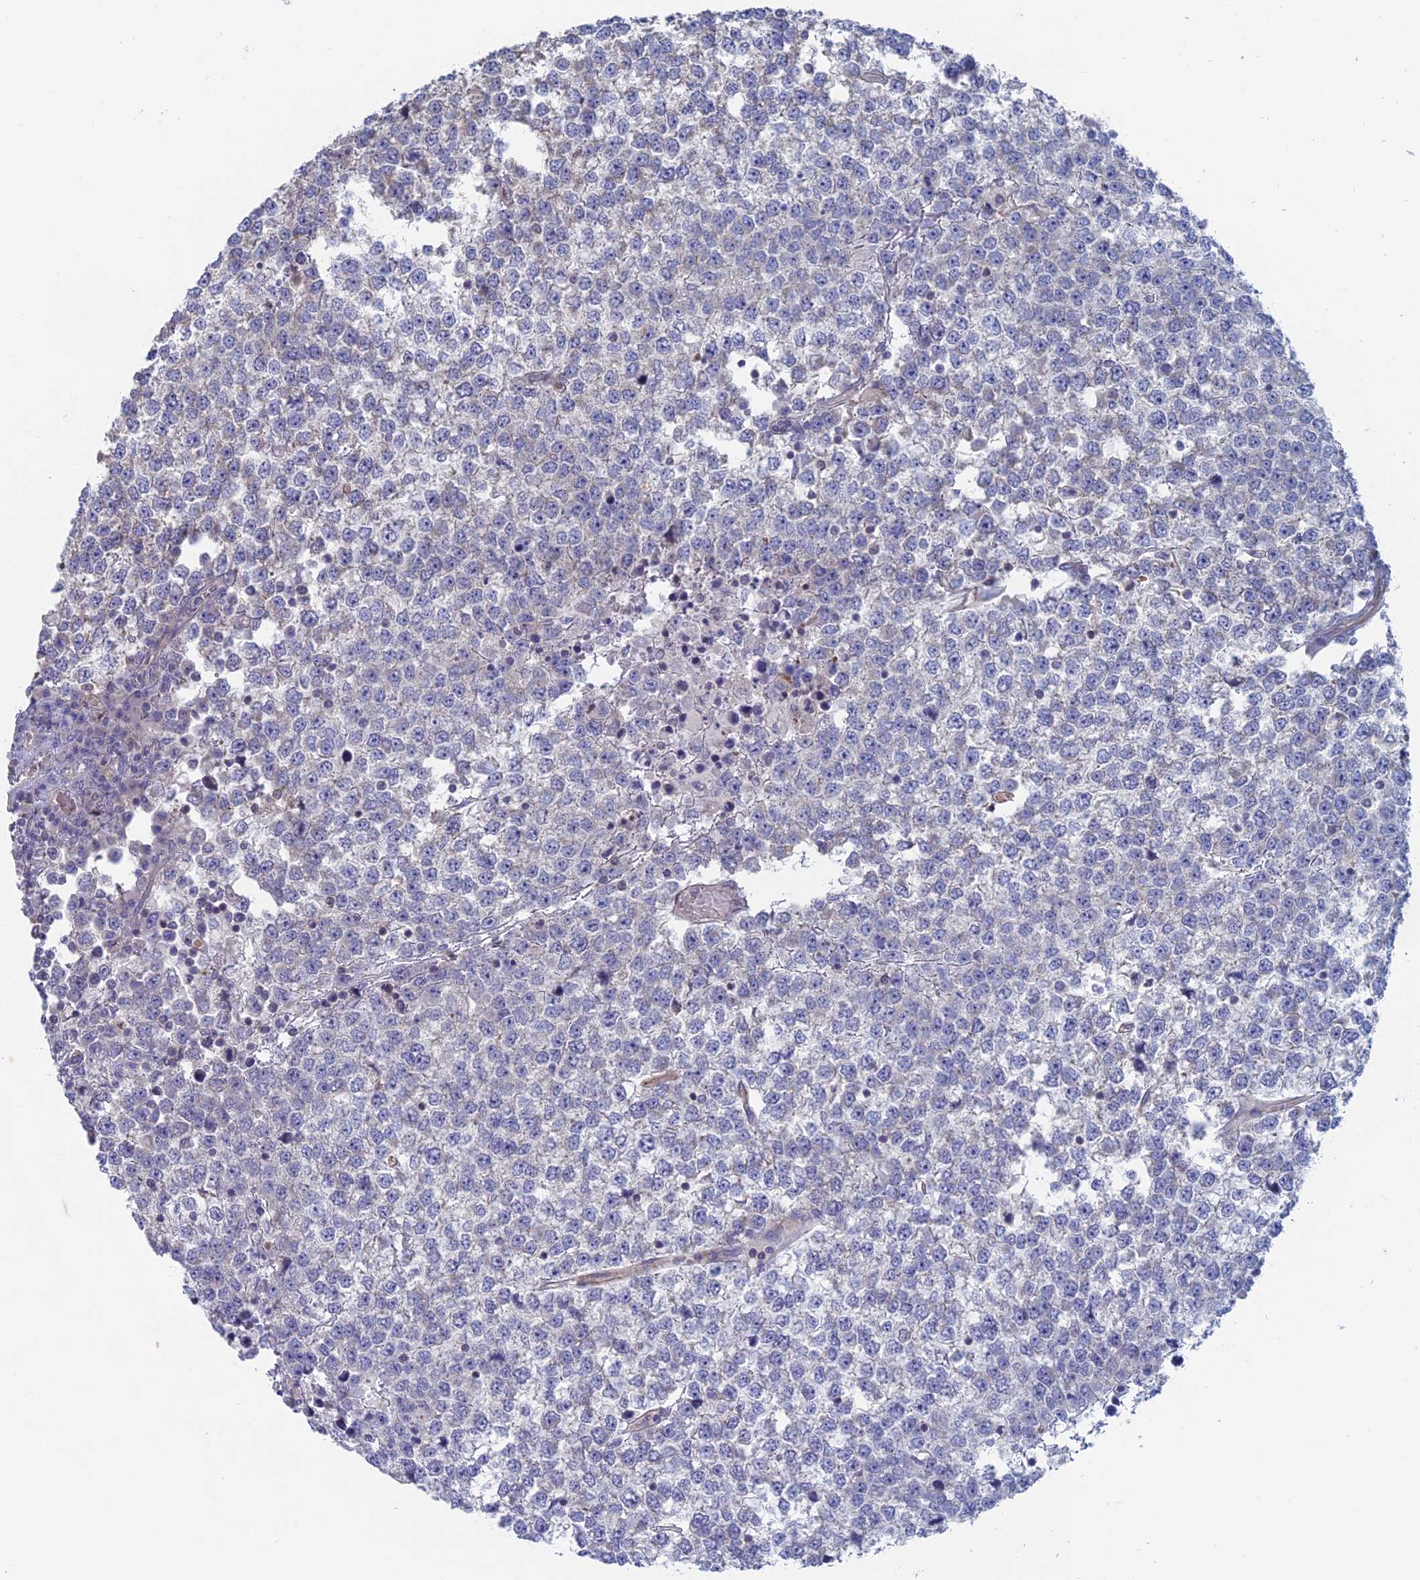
{"staining": {"intensity": "negative", "quantity": "none", "location": "none"}, "tissue": "testis cancer", "cell_type": "Tumor cells", "image_type": "cancer", "snomed": [{"axis": "morphology", "description": "Seminoma, NOS"}, {"axis": "topography", "description": "Testis"}], "caption": "Tumor cells are negative for brown protein staining in testis cancer (seminoma). The staining is performed using DAB (3,3'-diaminobenzidine) brown chromogen with nuclei counter-stained in using hematoxylin.", "gene": "TBC1D30", "patient": {"sex": "male", "age": 65}}